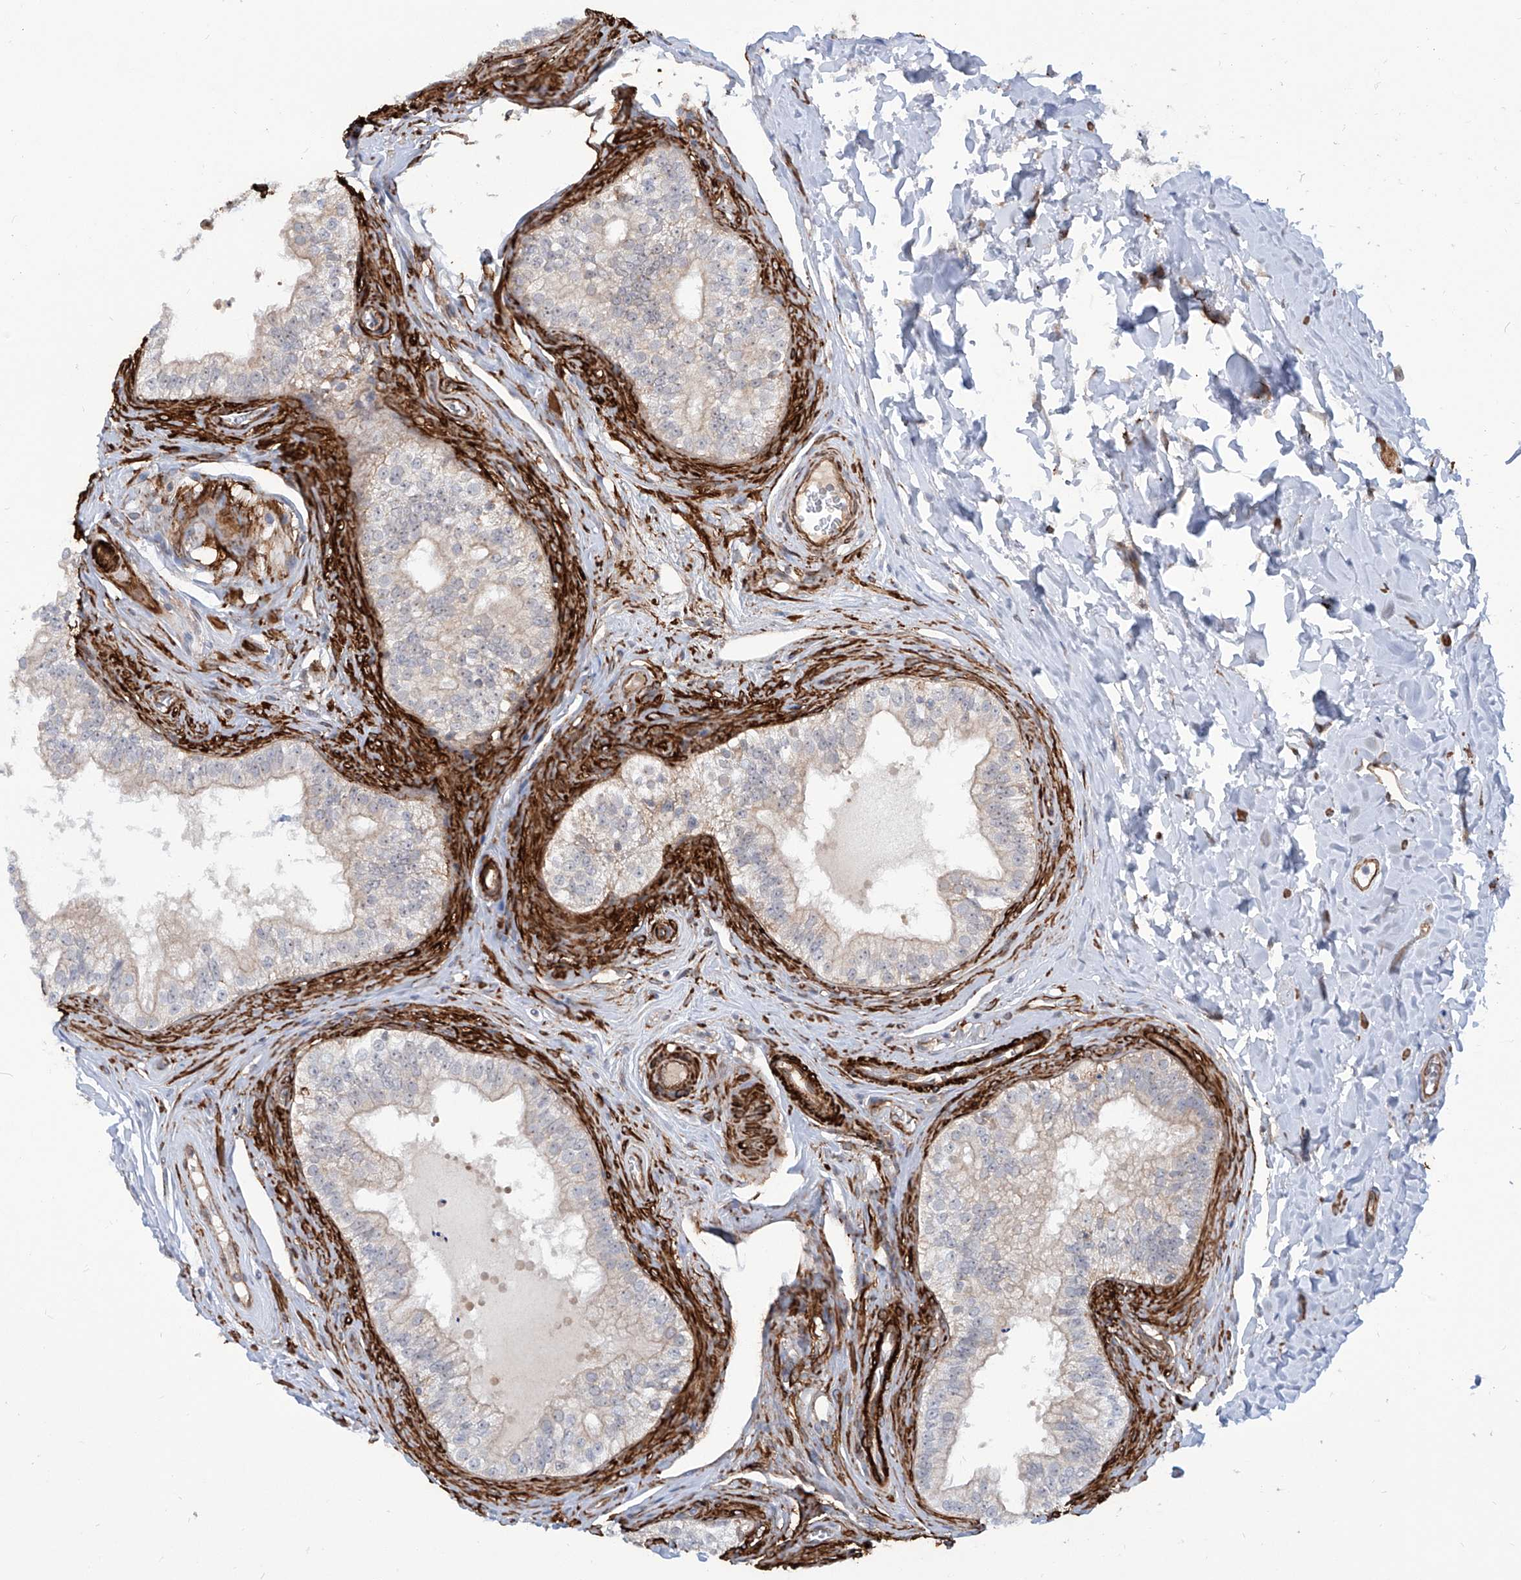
{"staining": {"intensity": "weak", "quantity": "<25%", "location": "cytoplasmic/membranous"}, "tissue": "epididymis", "cell_type": "Glandular cells", "image_type": "normal", "snomed": [{"axis": "morphology", "description": "Normal tissue, NOS"}, {"axis": "topography", "description": "Epididymis"}], "caption": "Immunohistochemistry image of unremarkable epididymis stained for a protein (brown), which exhibits no positivity in glandular cells.", "gene": "ZNF490", "patient": {"sex": "male", "age": 29}}